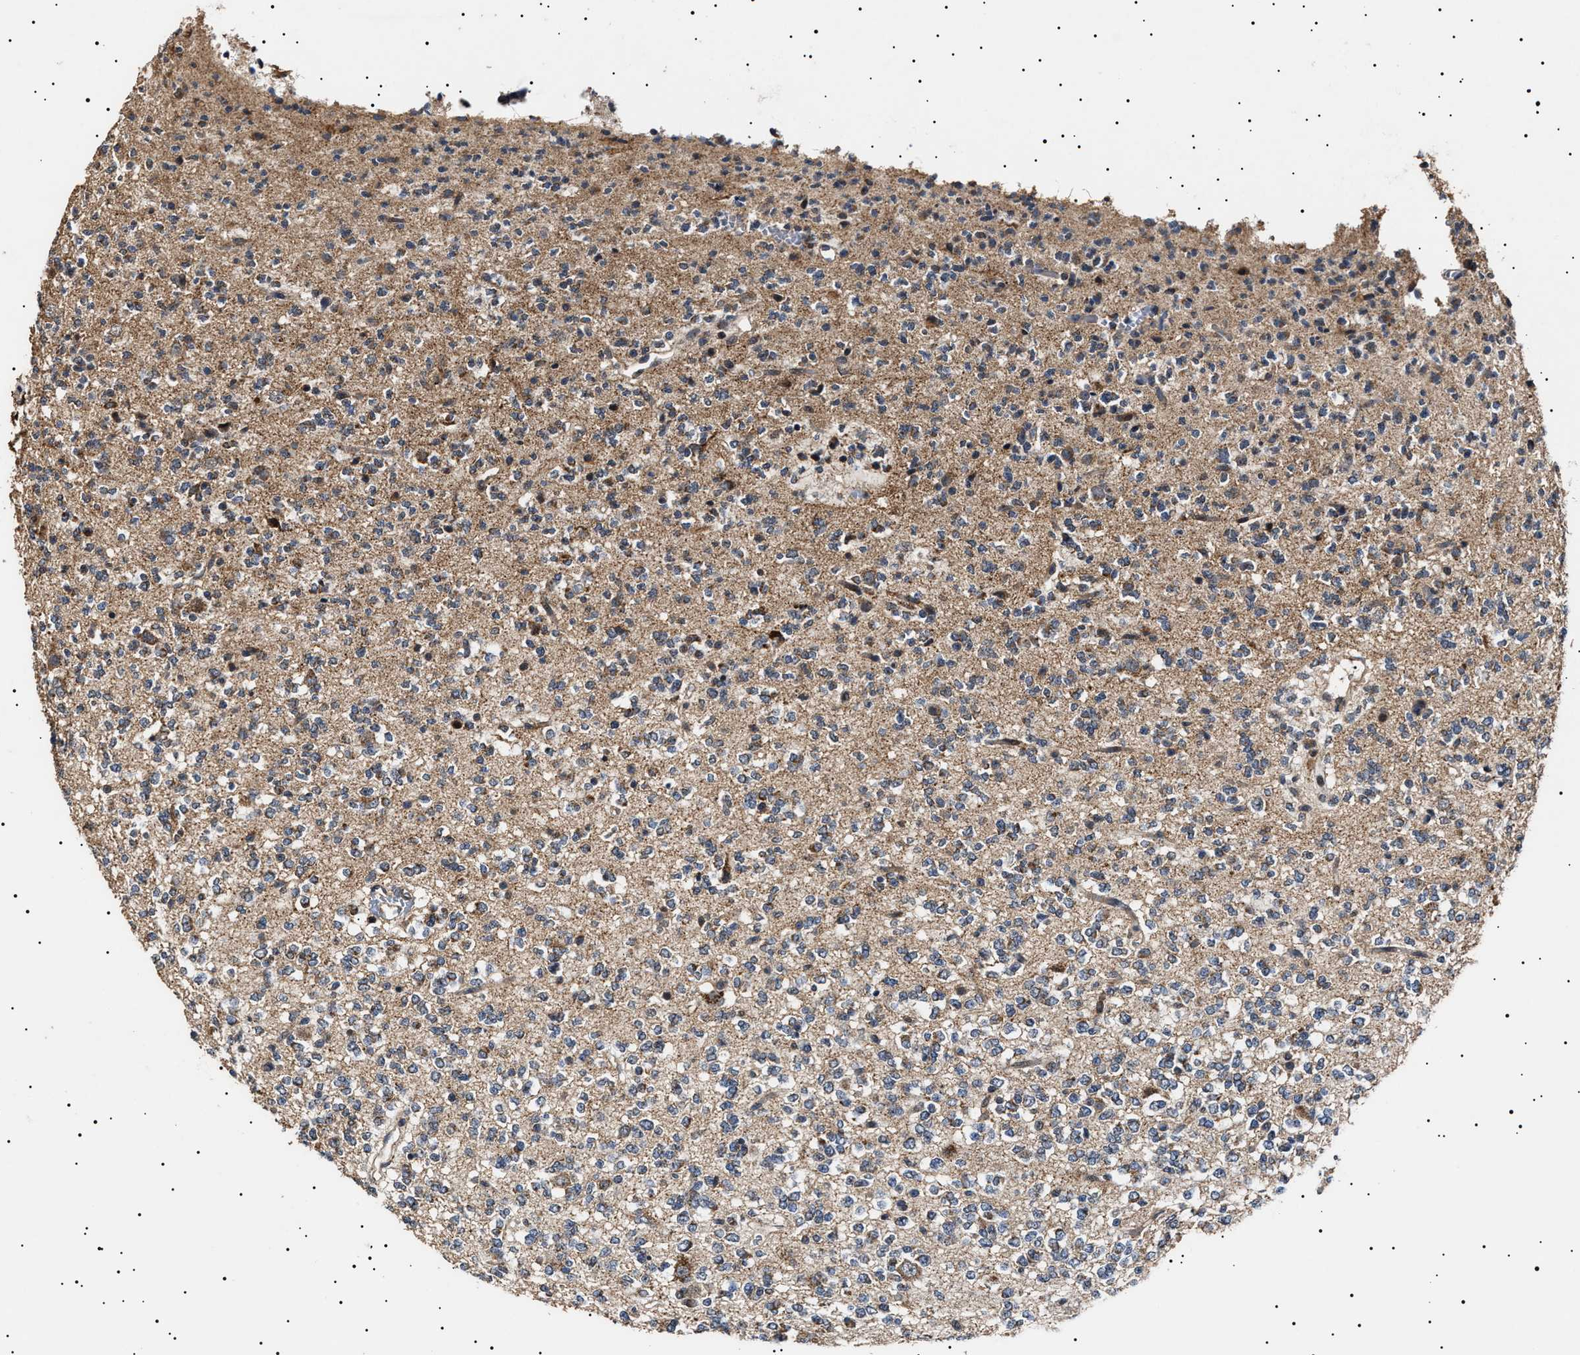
{"staining": {"intensity": "negative", "quantity": "none", "location": "none"}, "tissue": "glioma", "cell_type": "Tumor cells", "image_type": "cancer", "snomed": [{"axis": "morphology", "description": "Glioma, malignant, Low grade"}, {"axis": "topography", "description": "Brain"}], "caption": "Protein analysis of glioma reveals no significant staining in tumor cells.", "gene": "RAB34", "patient": {"sex": "male", "age": 38}}